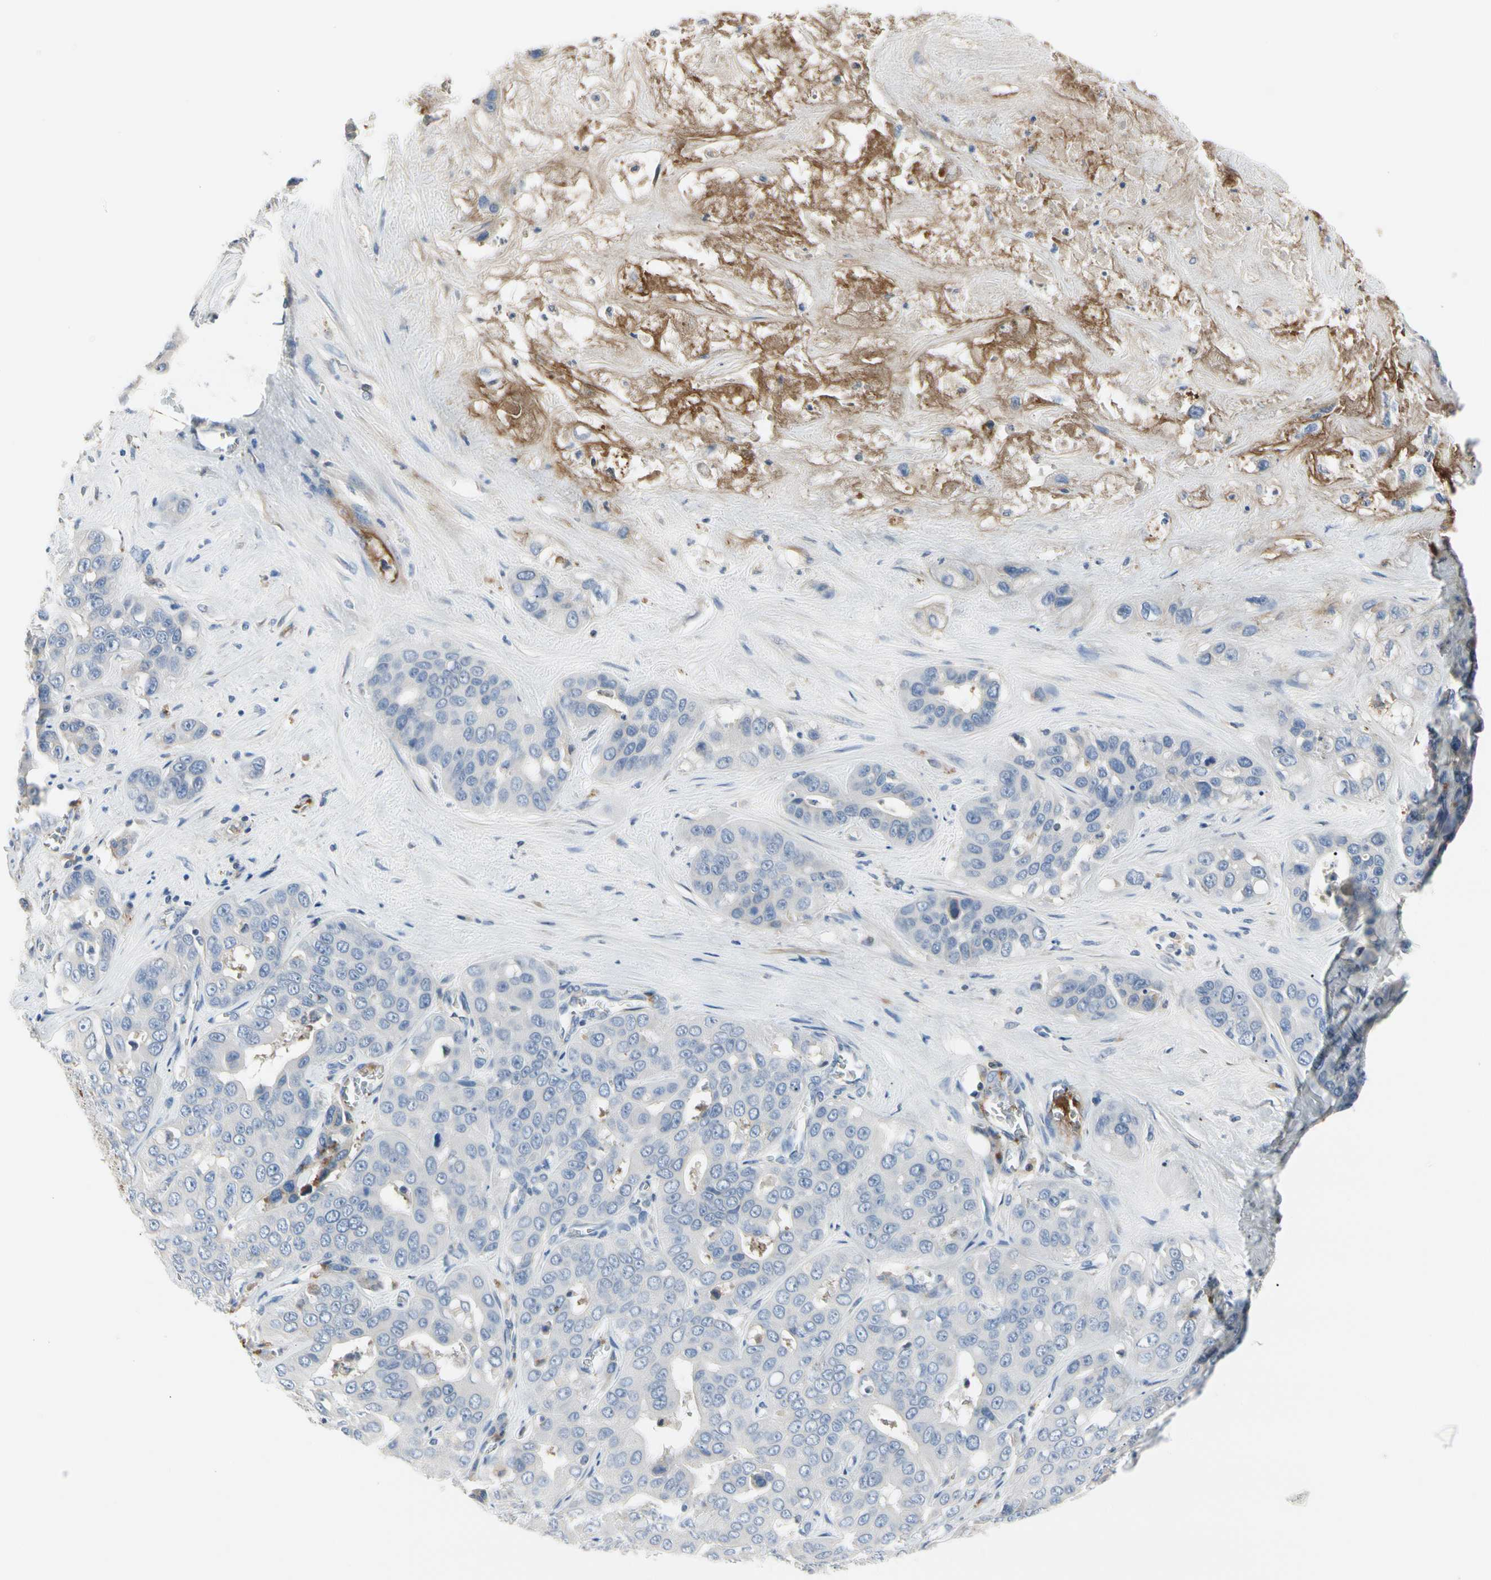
{"staining": {"intensity": "negative", "quantity": "none", "location": "none"}, "tissue": "liver cancer", "cell_type": "Tumor cells", "image_type": "cancer", "snomed": [{"axis": "morphology", "description": "Cholangiocarcinoma"}, {"axis": "topography", "description": "Liver"}], "caption": "High power microscopy photomicrograph of an IHC photomicrograph of liver cancer, revealing no significant staining in tumor cells.", "gene": "ECRG4", "patient": {"sex": "female", "age": 52}}